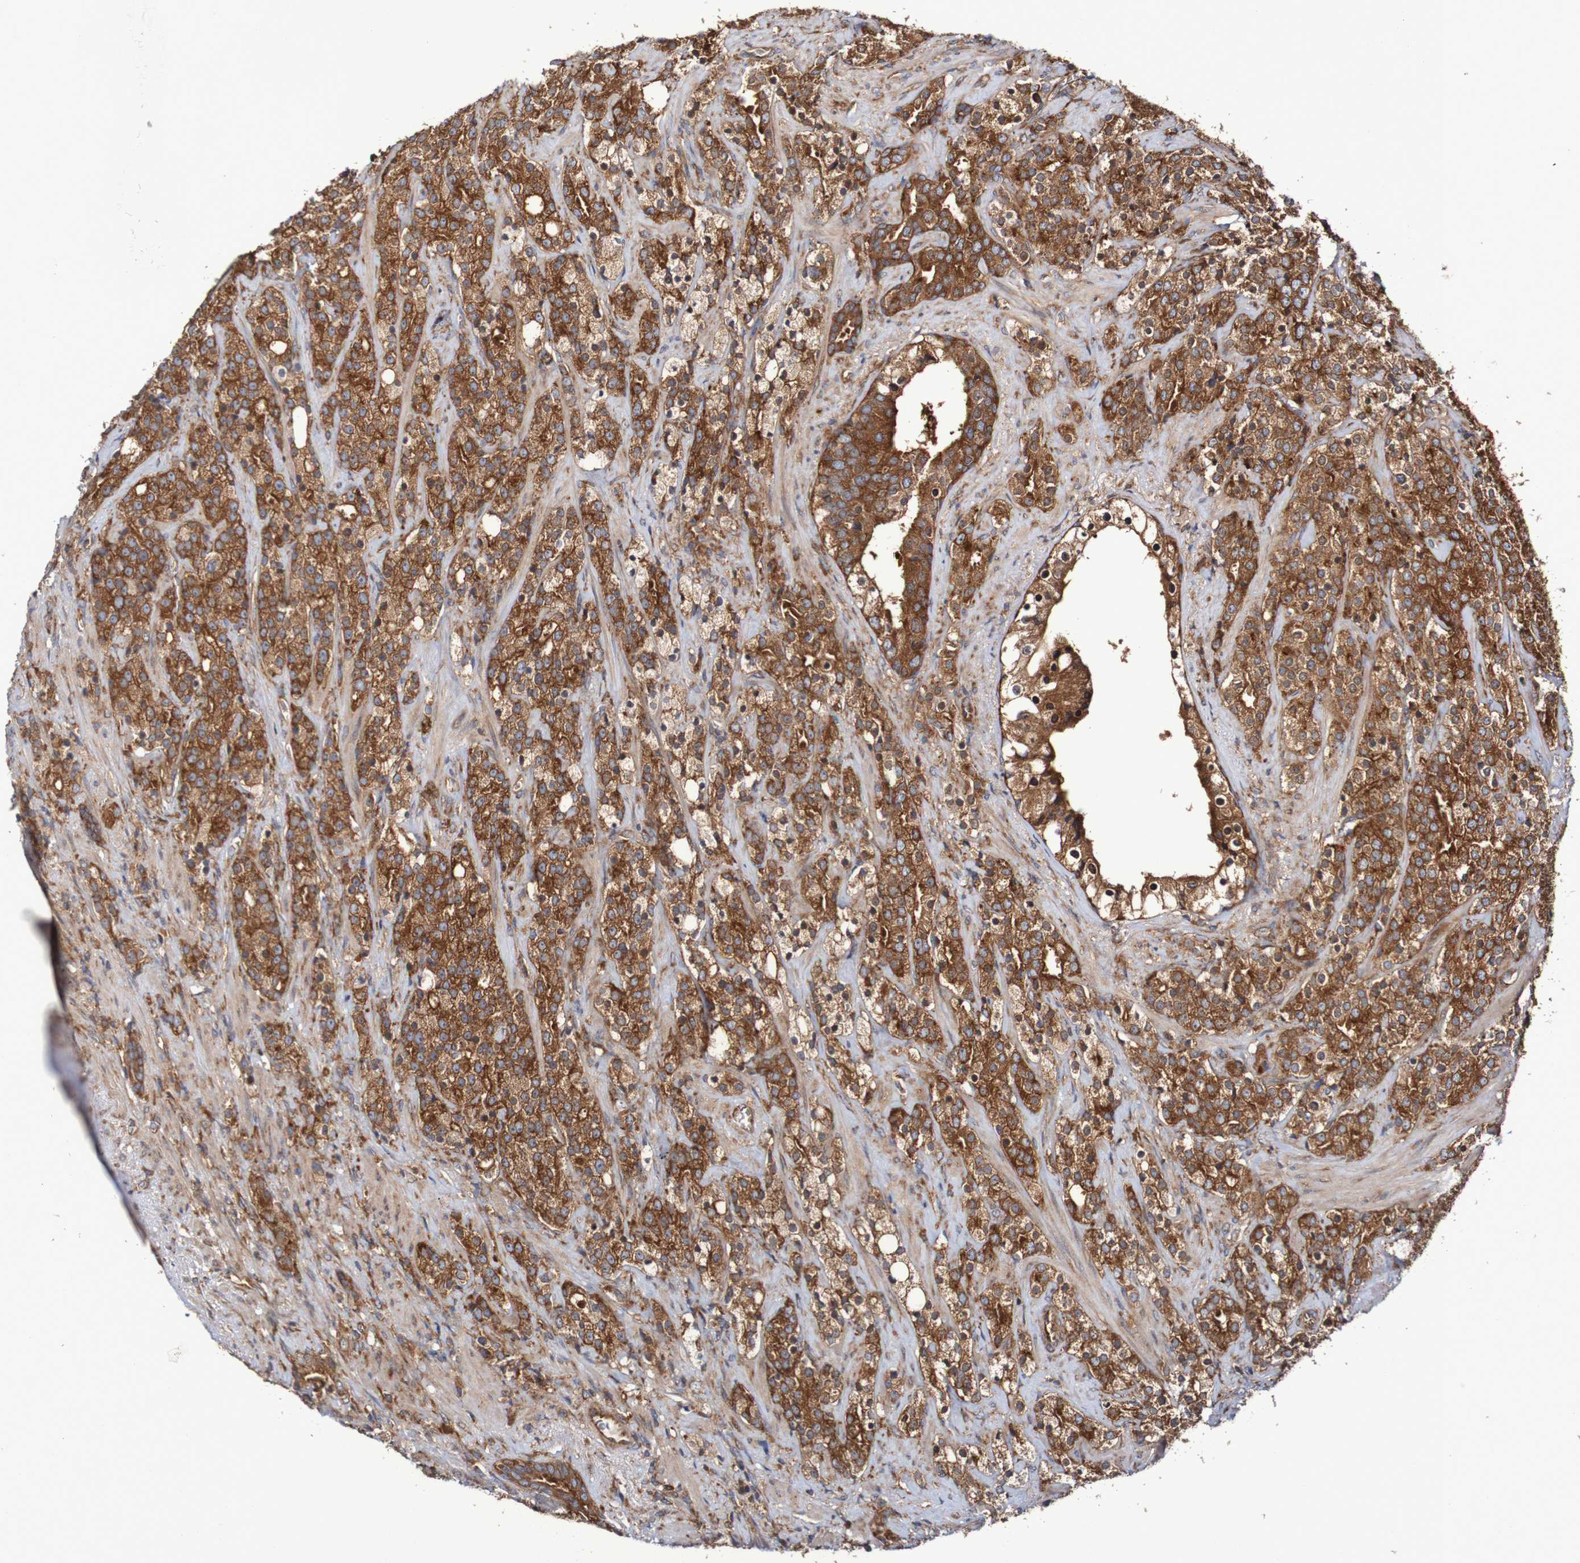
{"staining": {"intensity": "strong", "quantity": ">75%", "location": "cytoplasmic/membranous"}, "tissue": "prostate cancer", "cell_type": "Tumor cells", "image_type": "cancer", "snomed": [{"axis": "morphology", "description": "Adenocarcinoma, High grade"}, {"axis": "topography", "description": "Prostate"}], "caption": "Protein staining of prostate cancer (adenocarcinoma (high-grade)) tissue reveals strong cytoplasmic/membranous expression in about >75% of tumor cells. (brown staining indicates protein expression, while blue staining denotes nuclei).", "gene": "LRRC47", "patient": {"sex": "male", "age": 71}}